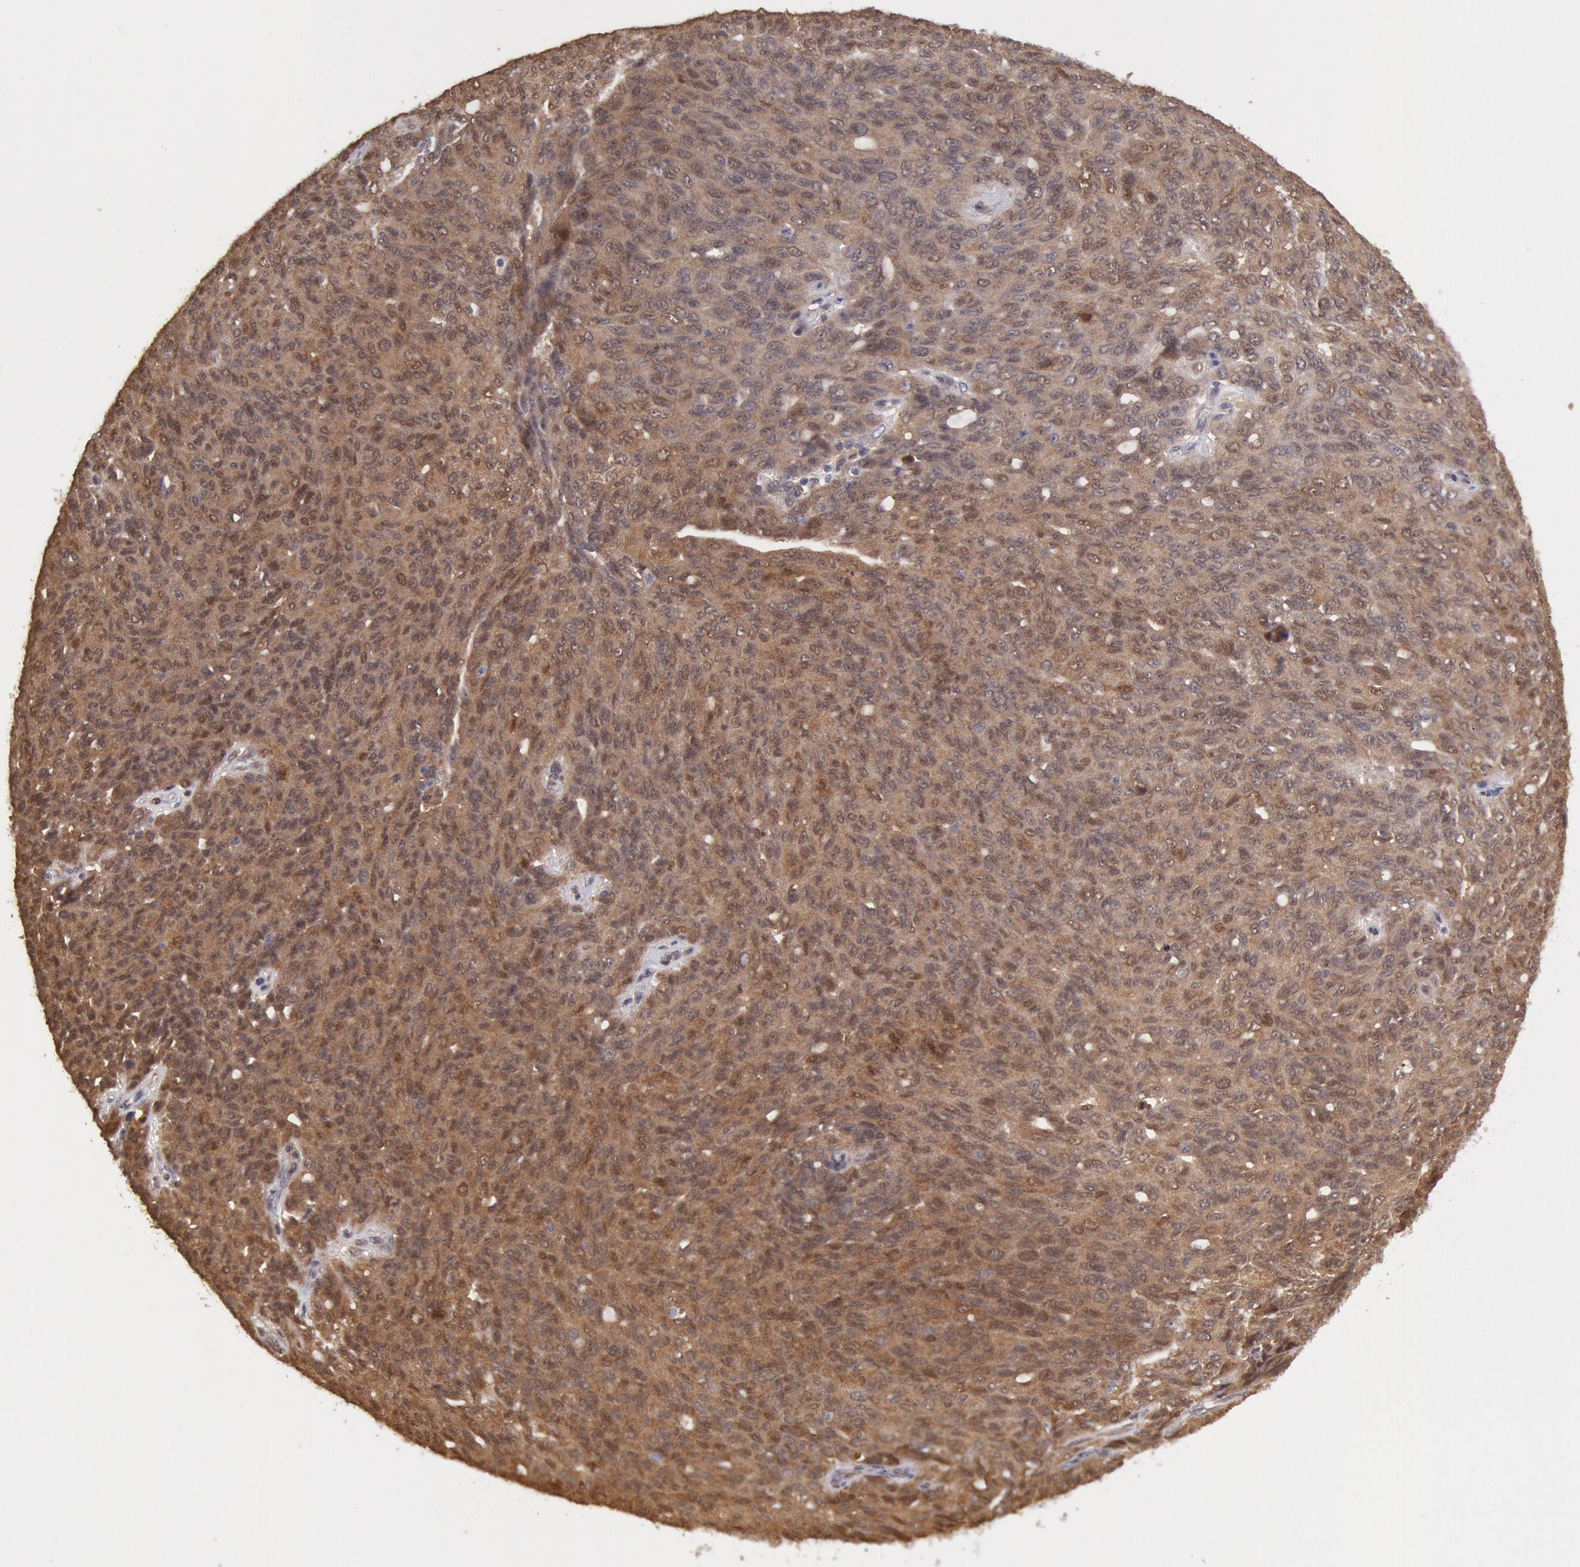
{"staining": {"intensity": "strong", "quantity": ">75%", "location": "cytoplasmic/membranous,nuclear"}, "tissue": "ovarian cancer", "cell_type": "Tumor cells", "image_type": "cancer", "snomed": [{"axis": "morphology", "description": "Carcinoma, endometroid"}, {"axis": "topography", "description": "Ovary"}], "caption": "This is an image of immunohistochemistry (IHC) staining of ovarian cancer, which shows strong positivity in the cytoplasmic/membranous and nuclear of tumor cells.", "gene": "COMT", "patient": {"sex": "female", "age": 60}}